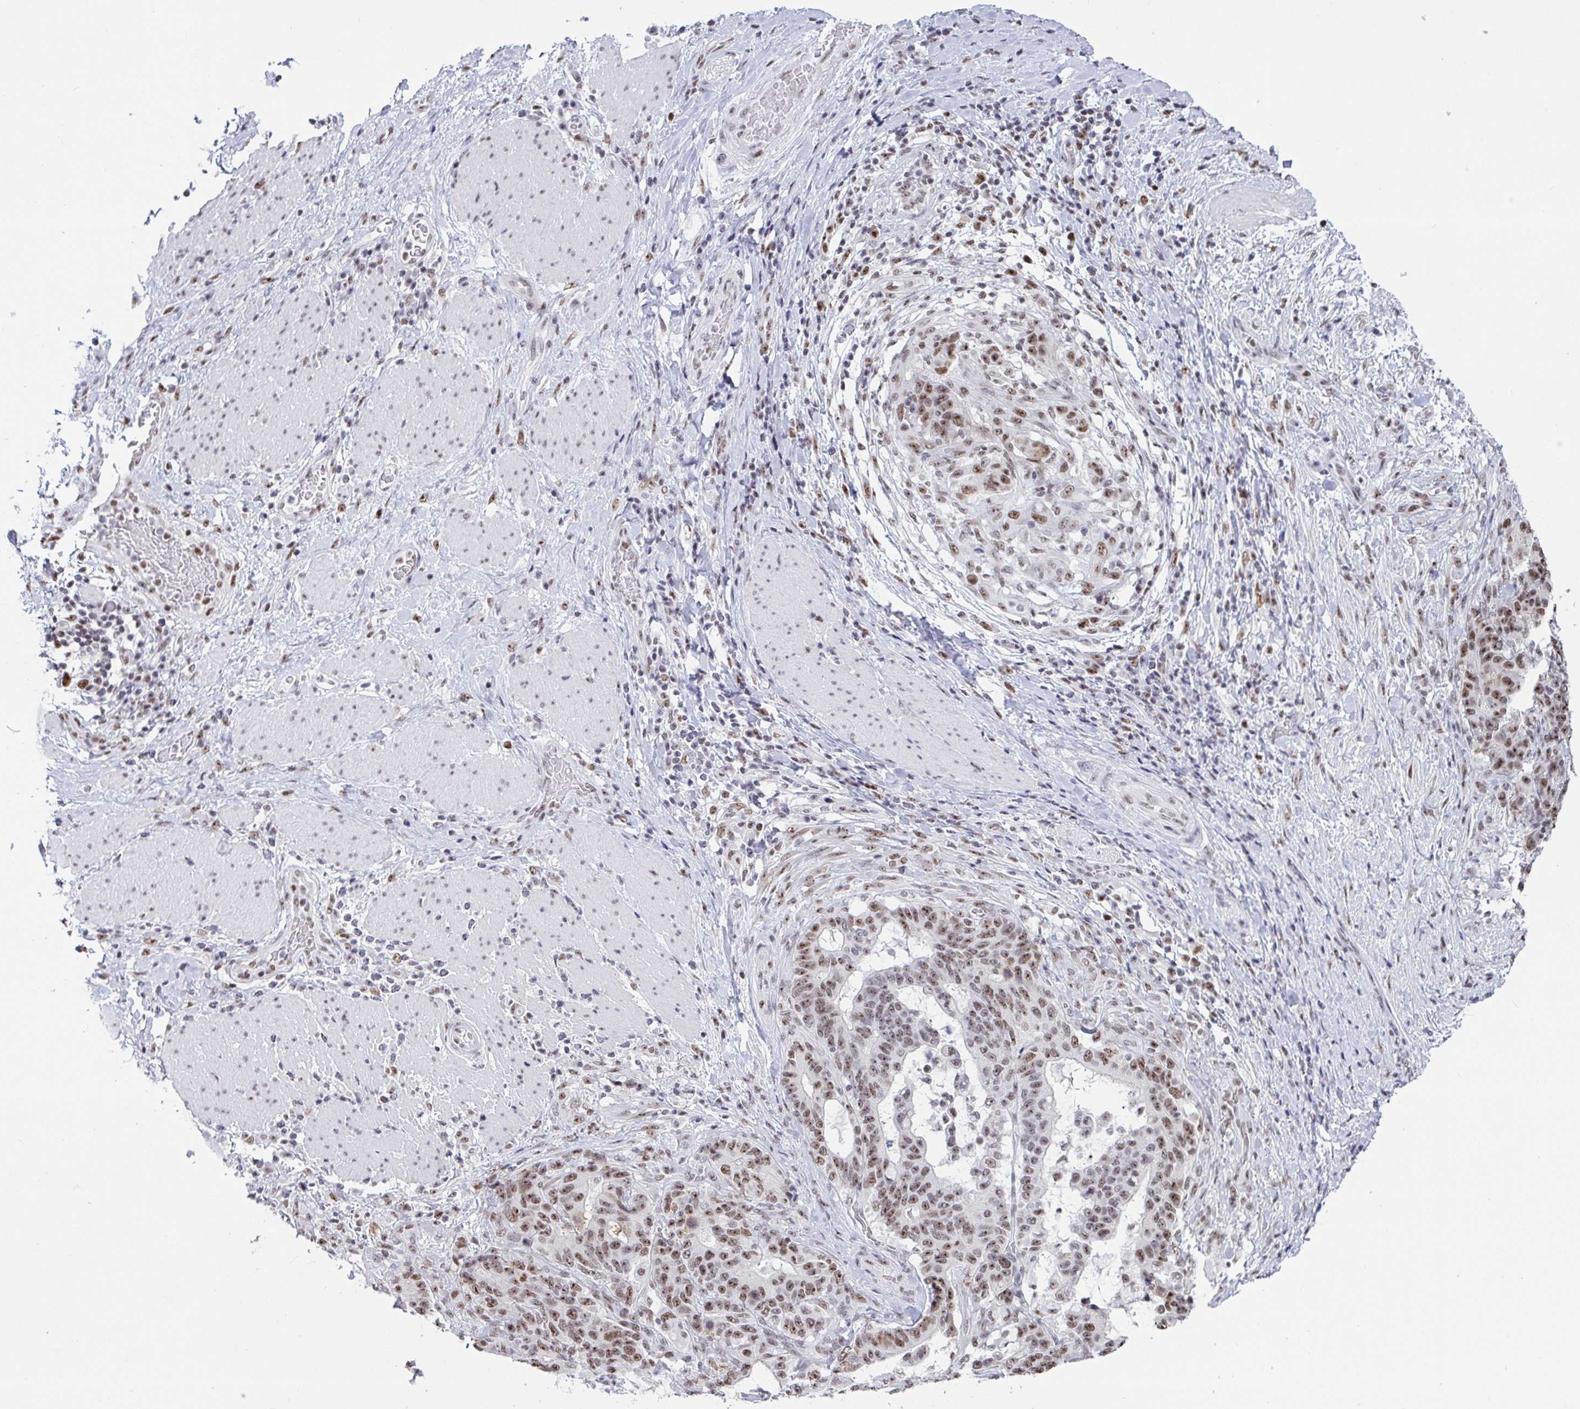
{"staining": {"intensity": "moderate", "quantity": ">75%", "location": "nuclear"}, "tissue": "stomach cancer", "cell_type": "Tumor cells", "image_type": "cancer", "snomed": [{"axis": "morphology", "description": "Normal tissue, NOS"}, {"axis": "morphology", "description": "Adenocarcinoma, NOS"}, {"axis": "topography", "description": "Stomach"}], "caption": "Immunohistochemical staining of human stomach cancer reveals medium levels of moderate nuclear protein staining in approximately >75% of tumor cells. (Stains: DAB (3,3'-diaminobenzidine) in brown, nuclei in blue, Microscopy: brightfield microscopy at high magnification).", "gene": "SUPT16H", "patient": {"sex": "female", "age": 64}}